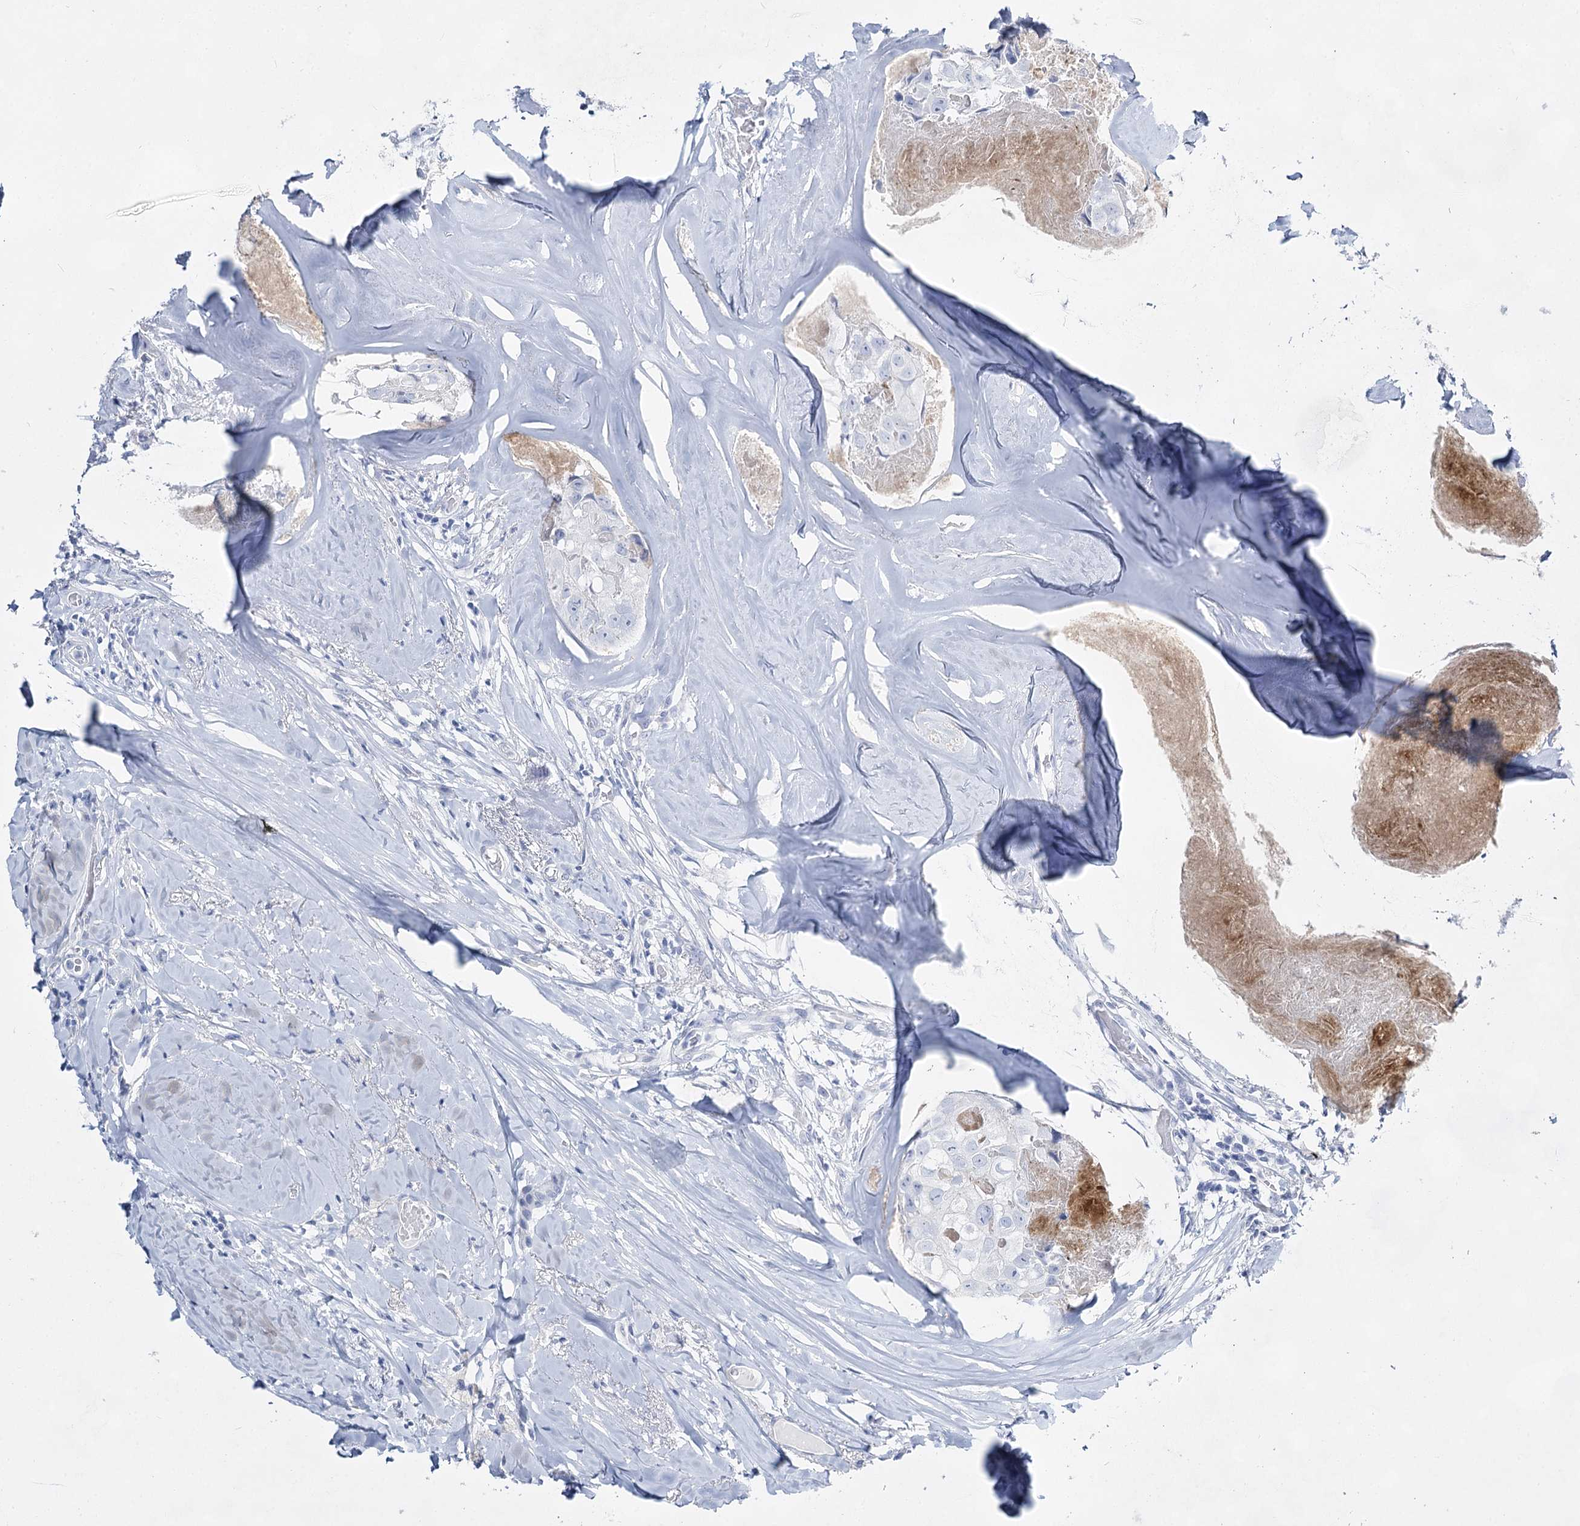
{"staining": {"intensity": "negative", "quantity": "none", "location": "none"}, "tissue": "head and neck cancer", "cell_type": "Tumor cells", "image_type": "cancer", "snomed": [{"axis": "morphology", "description": "Adenocarcinoma, NOS"}, {"axis": "morphology", "description": "Adenocarcinoma, metastatic, NOS"}, {"axis": "topography", "description": "Head-Neck"}], "caption": "DAB (3,3'-diaminobenzidine) immunohistochemical staining of human head and neck adenocarcinoma exhibits no significant staining in tumor cells.", "gene": "SLC17A2", "patient": {"sex": "male", "age": 75}}